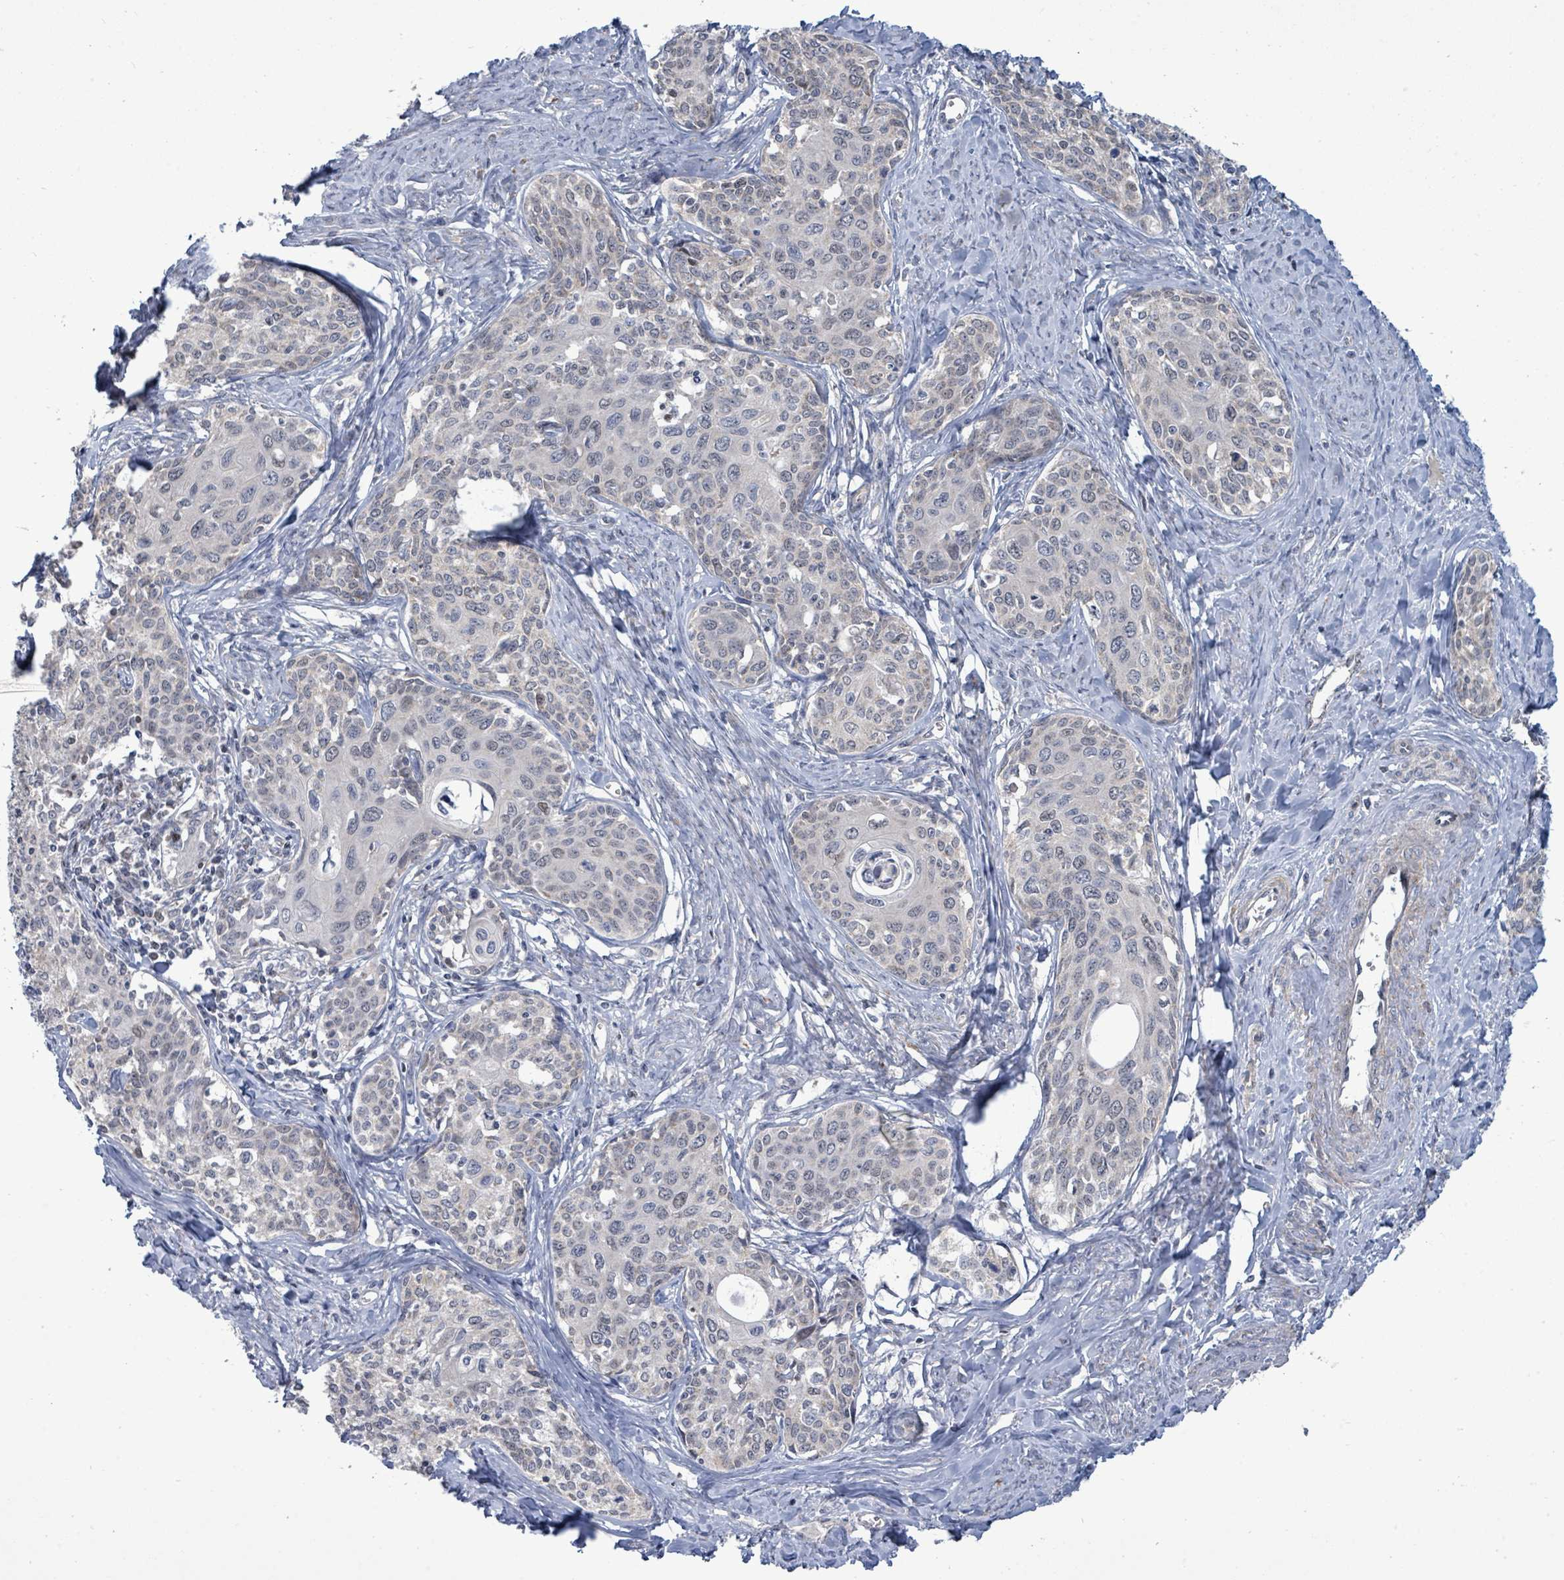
{"staining": {"intensity": "negative", "quantity": "none", "location": "none"}, "tissue": "cervical cancer", "cell_type": "Tumor cells", "image_type": "cancer", "snomed": [{"axis": "morphology", "description": "Squamous cell carcinoma, NOS"}, {"axis": "morphology", "description": "Adenocarcinoma, NOS"}, {"axis": "topography", "description": "Cervix"}], "caption": "A high-resolution photomicrograph shows immunohistochemistry (IHC) staining of adenocarcinoma (cervical), which demonstrates no significant staining in tumor cells.", "gene": "ZFPM1", "patient": {"sex": "female", "age": 52}}